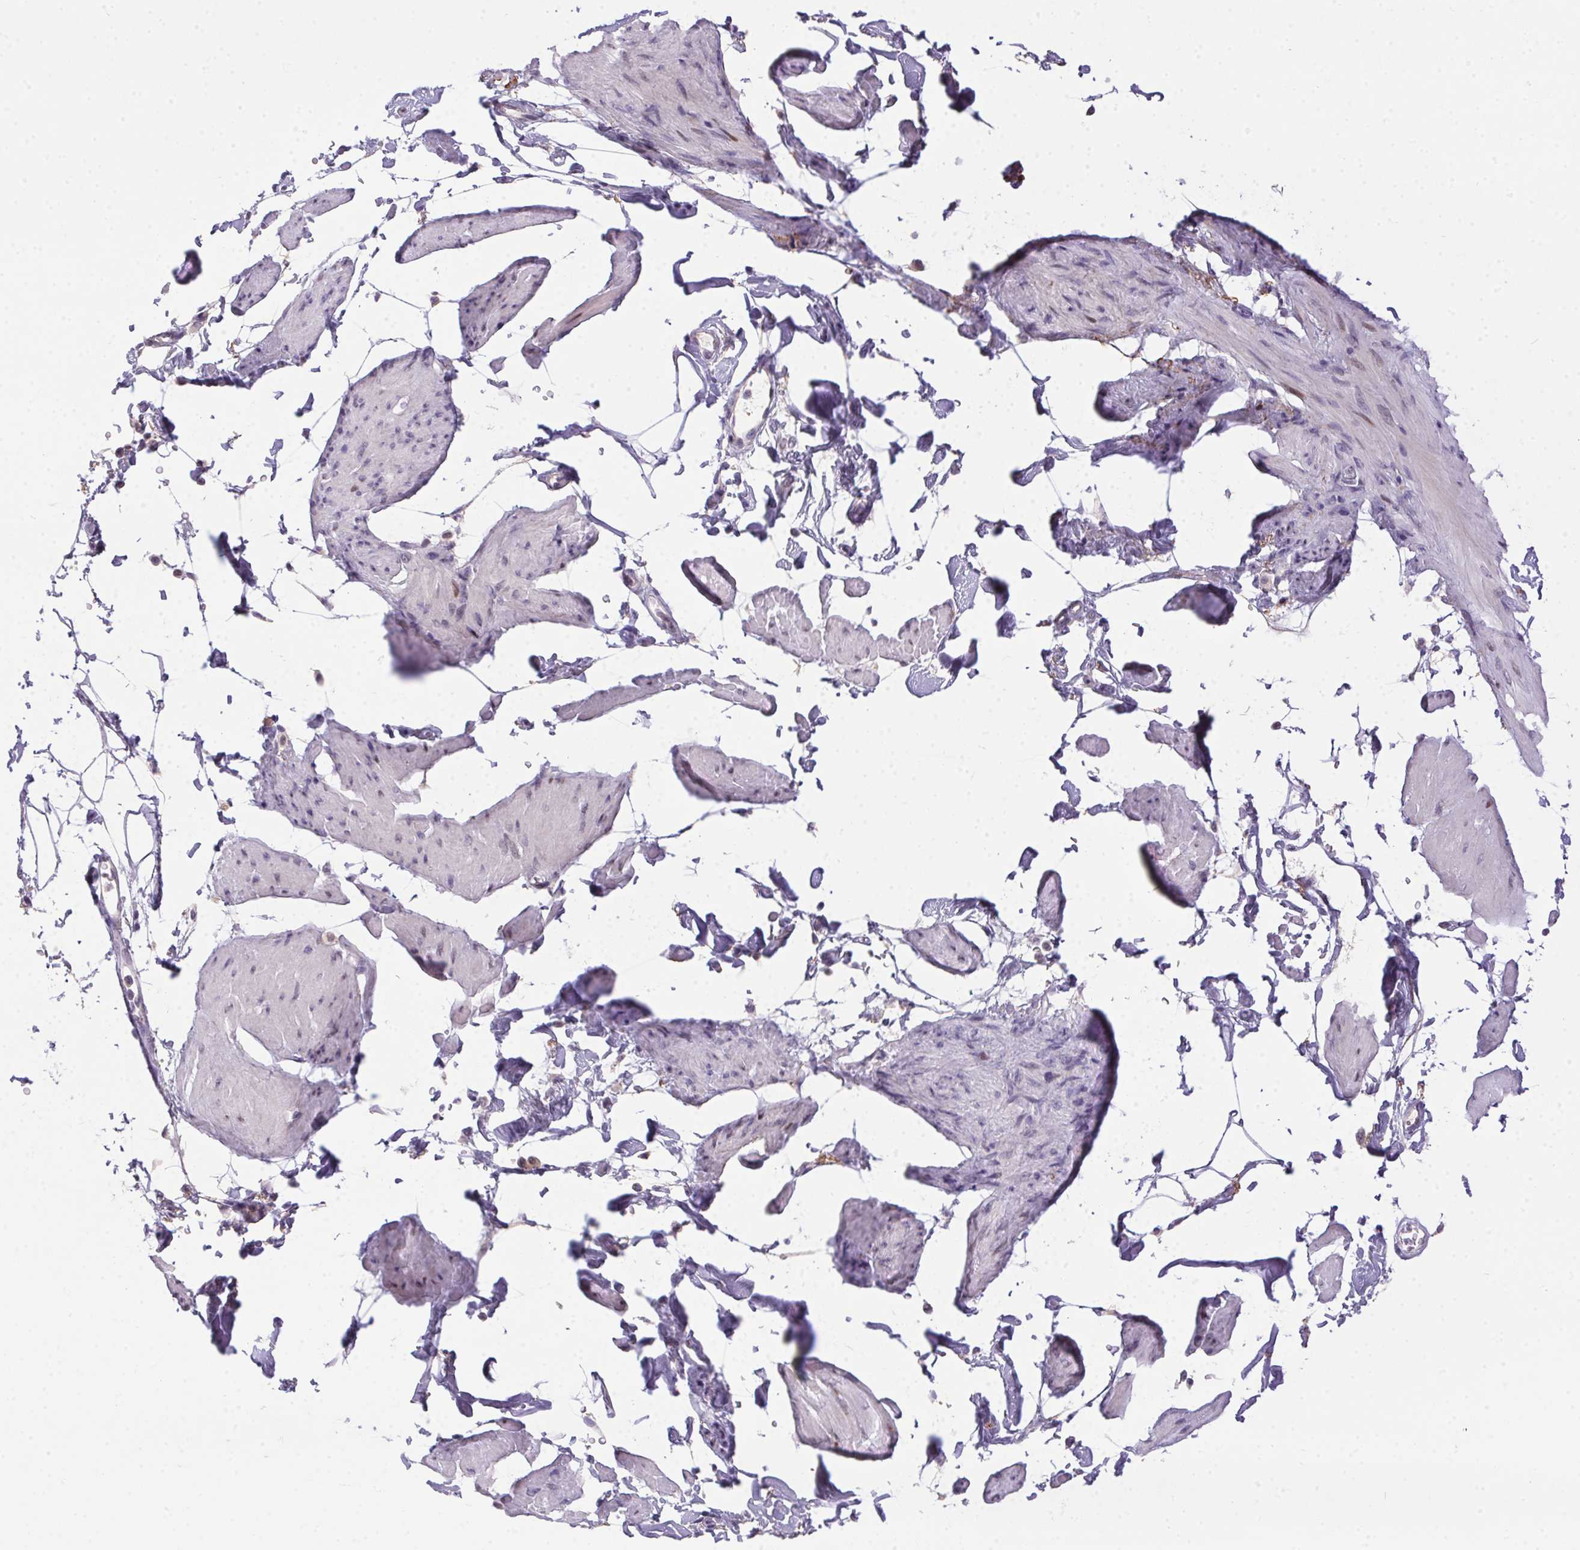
{"staining": {"intensity": "moderate", "quantity": "25%-75%", "location": "nuclear"}, "tissue": "smooth muscle", "cell_type": "Smooth muscle cells", "image_type": "normal", "snomed": [{"axis": "morphology", "description": "Normal tissue, NOS"}, {"axis": "topography", "description": "Adipose tissue"}, {"axis": "topography", "description": "Smooth muscle"}, {"axis": "topography", "description": "Peripheral nerve tissue"}], "caption": "An image of human smooth muscle stained for a protein displays moderate nuclear brown staining in smooth muscle cells.", "gene": "SP9", "patient": {"sex": "male", "age": 83}}